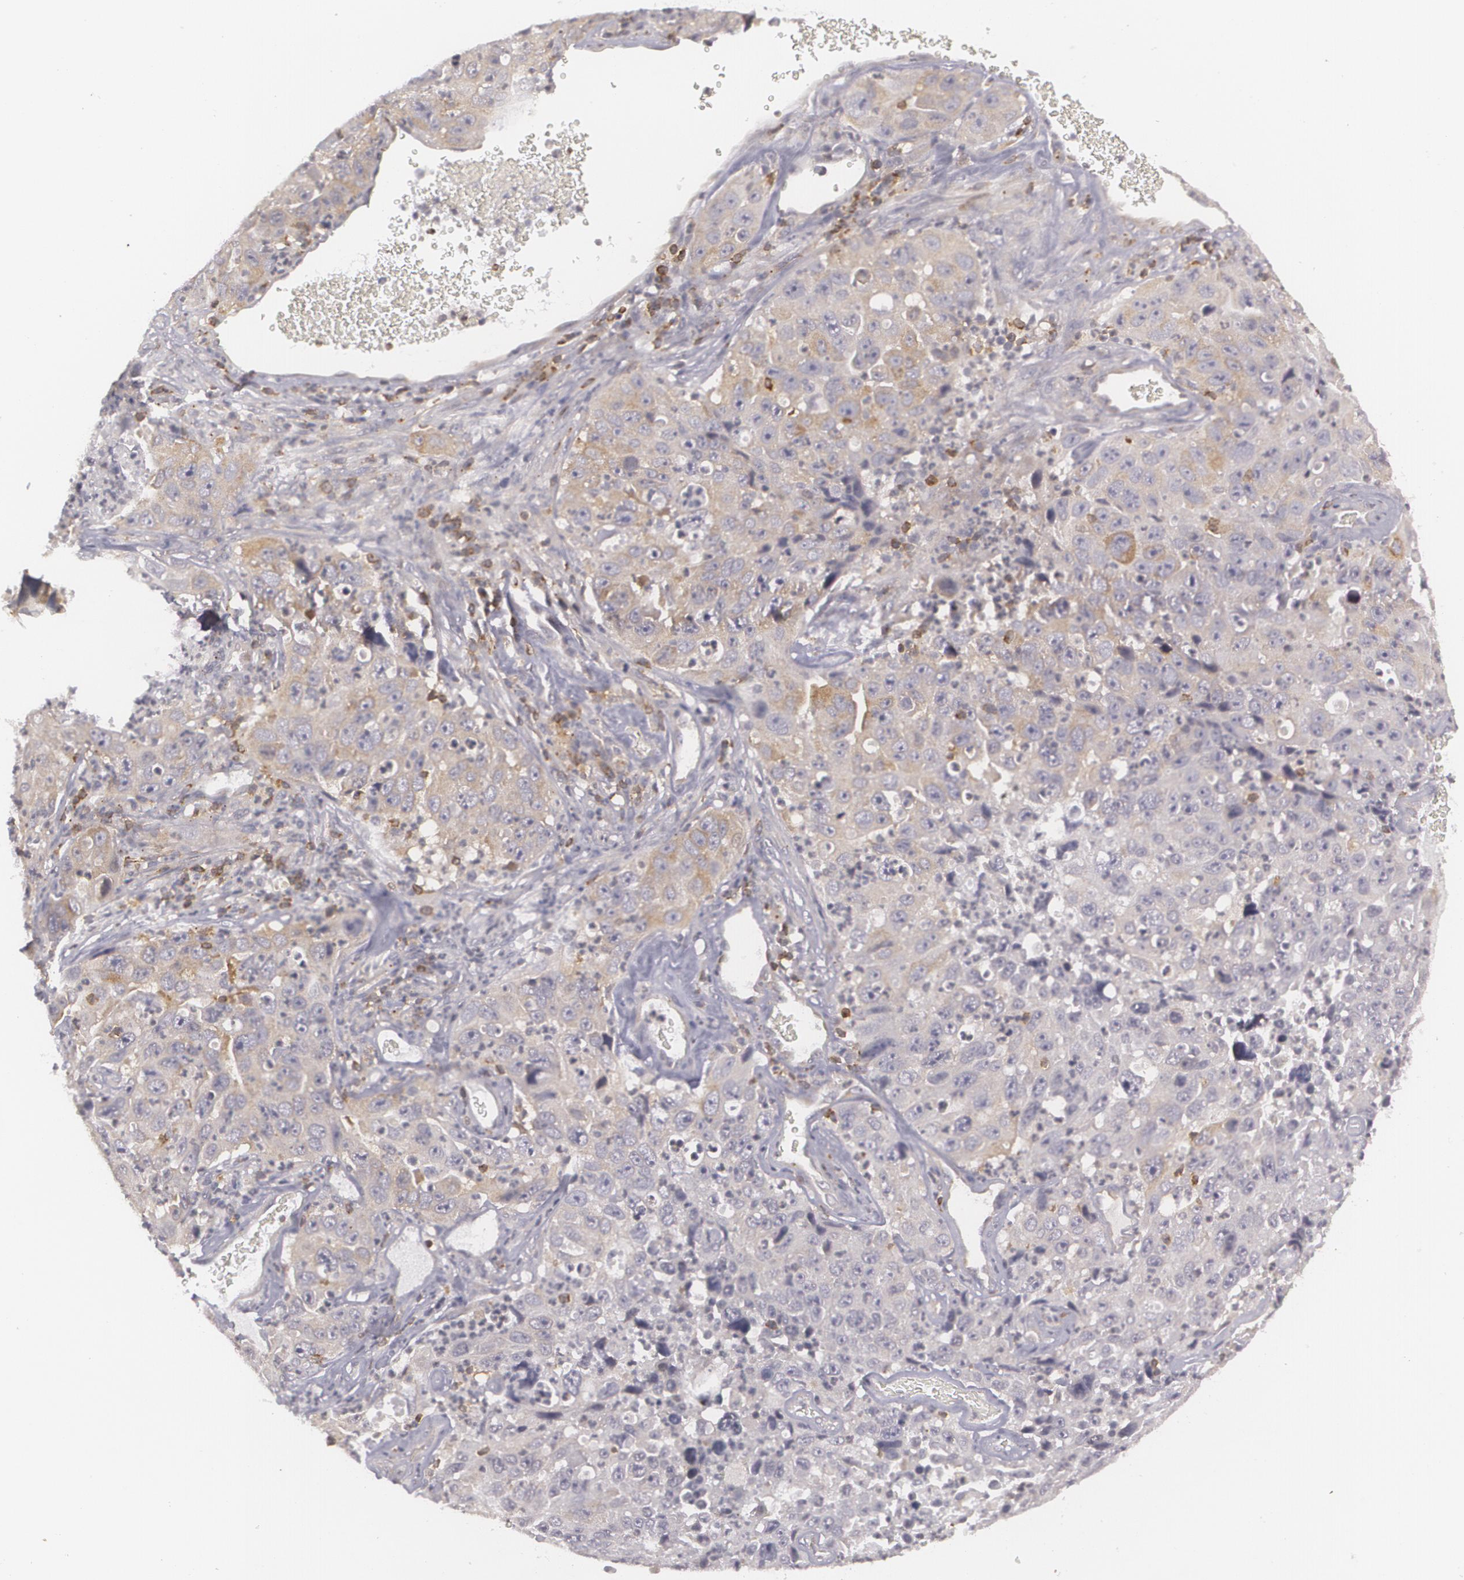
{"staining": {"intensity": "weak", "quantity": "25%-75%", "location": "cytoplasmic/membranous"}, "tissue": "lung cancer", "cell_type": "Tumor cells", "image_type": "cancer", "snomed": [{"axis": "morphology", "description": "Squamous cell carcinoma, NOS"}, {"axis": "topography", "description": "Lung"}], "caption": "Immunohistochemistry of human squamous cell carcinoma (lung) demonstrates low levels of weak cytoplasmic/membranous positivity in about 25%-75% of tumor cells.", "gene": "BIN1", "patient": {"sex": "male", "age": 64}}